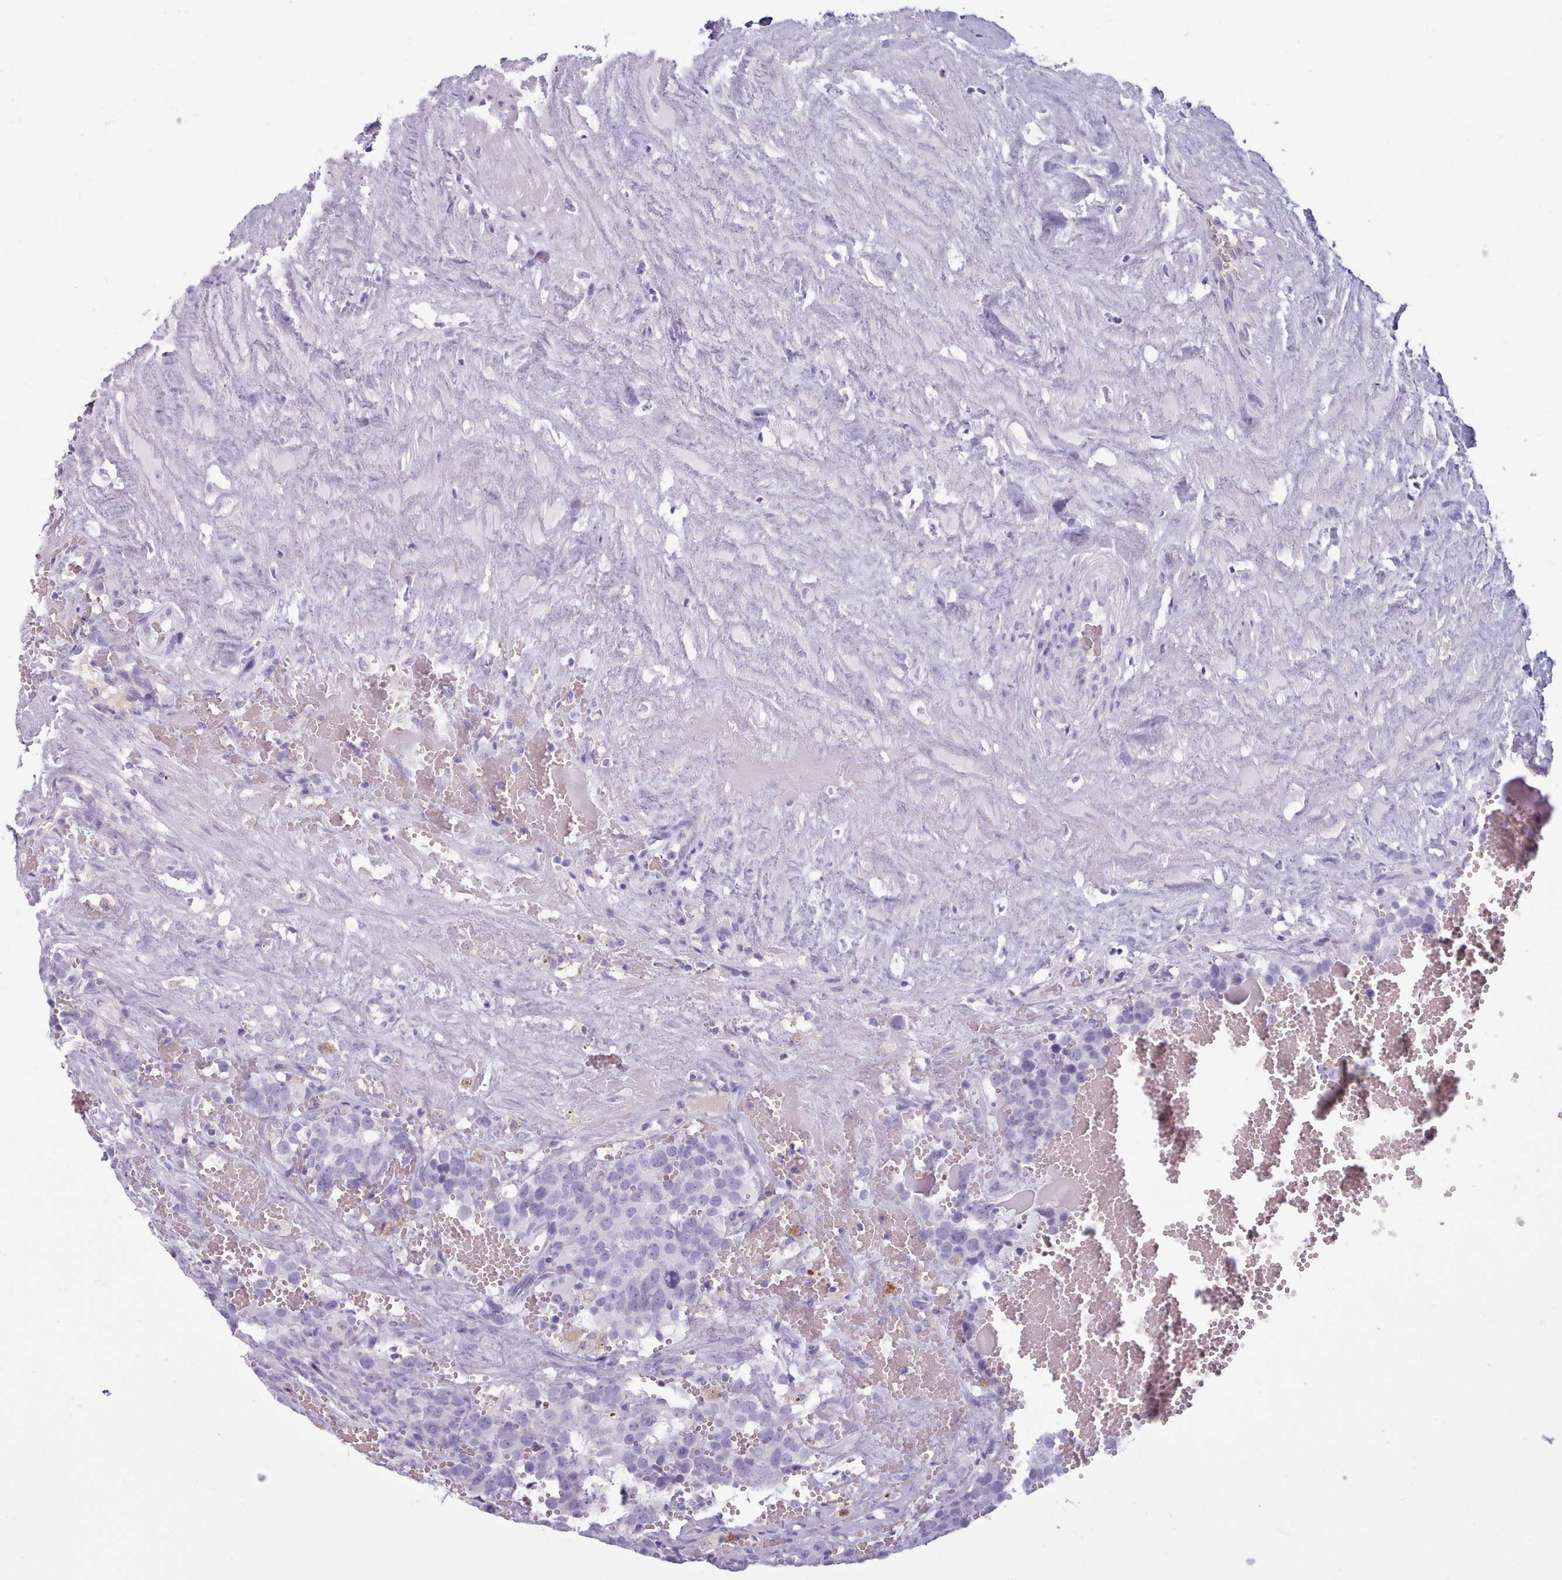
{"staining": {"intensity": "negative", "quantity": "none", "location": "none"}, "tissue": "testis cancer", "cell_type": "Tumor cells", "image_type": "cancer", "snomed": [{"axis": "morphology", "description": "Seminoma, NOS"}, {"axis": "topography", "description": "Testis"}], "caption": "IHC image of neoplastic tissue: testis cancer (seminoma) stained with DAB reveals no significant protein expression in tumor cells.", "gene": "ZNF43", "patient": {"sex": "male", "age": 71}}